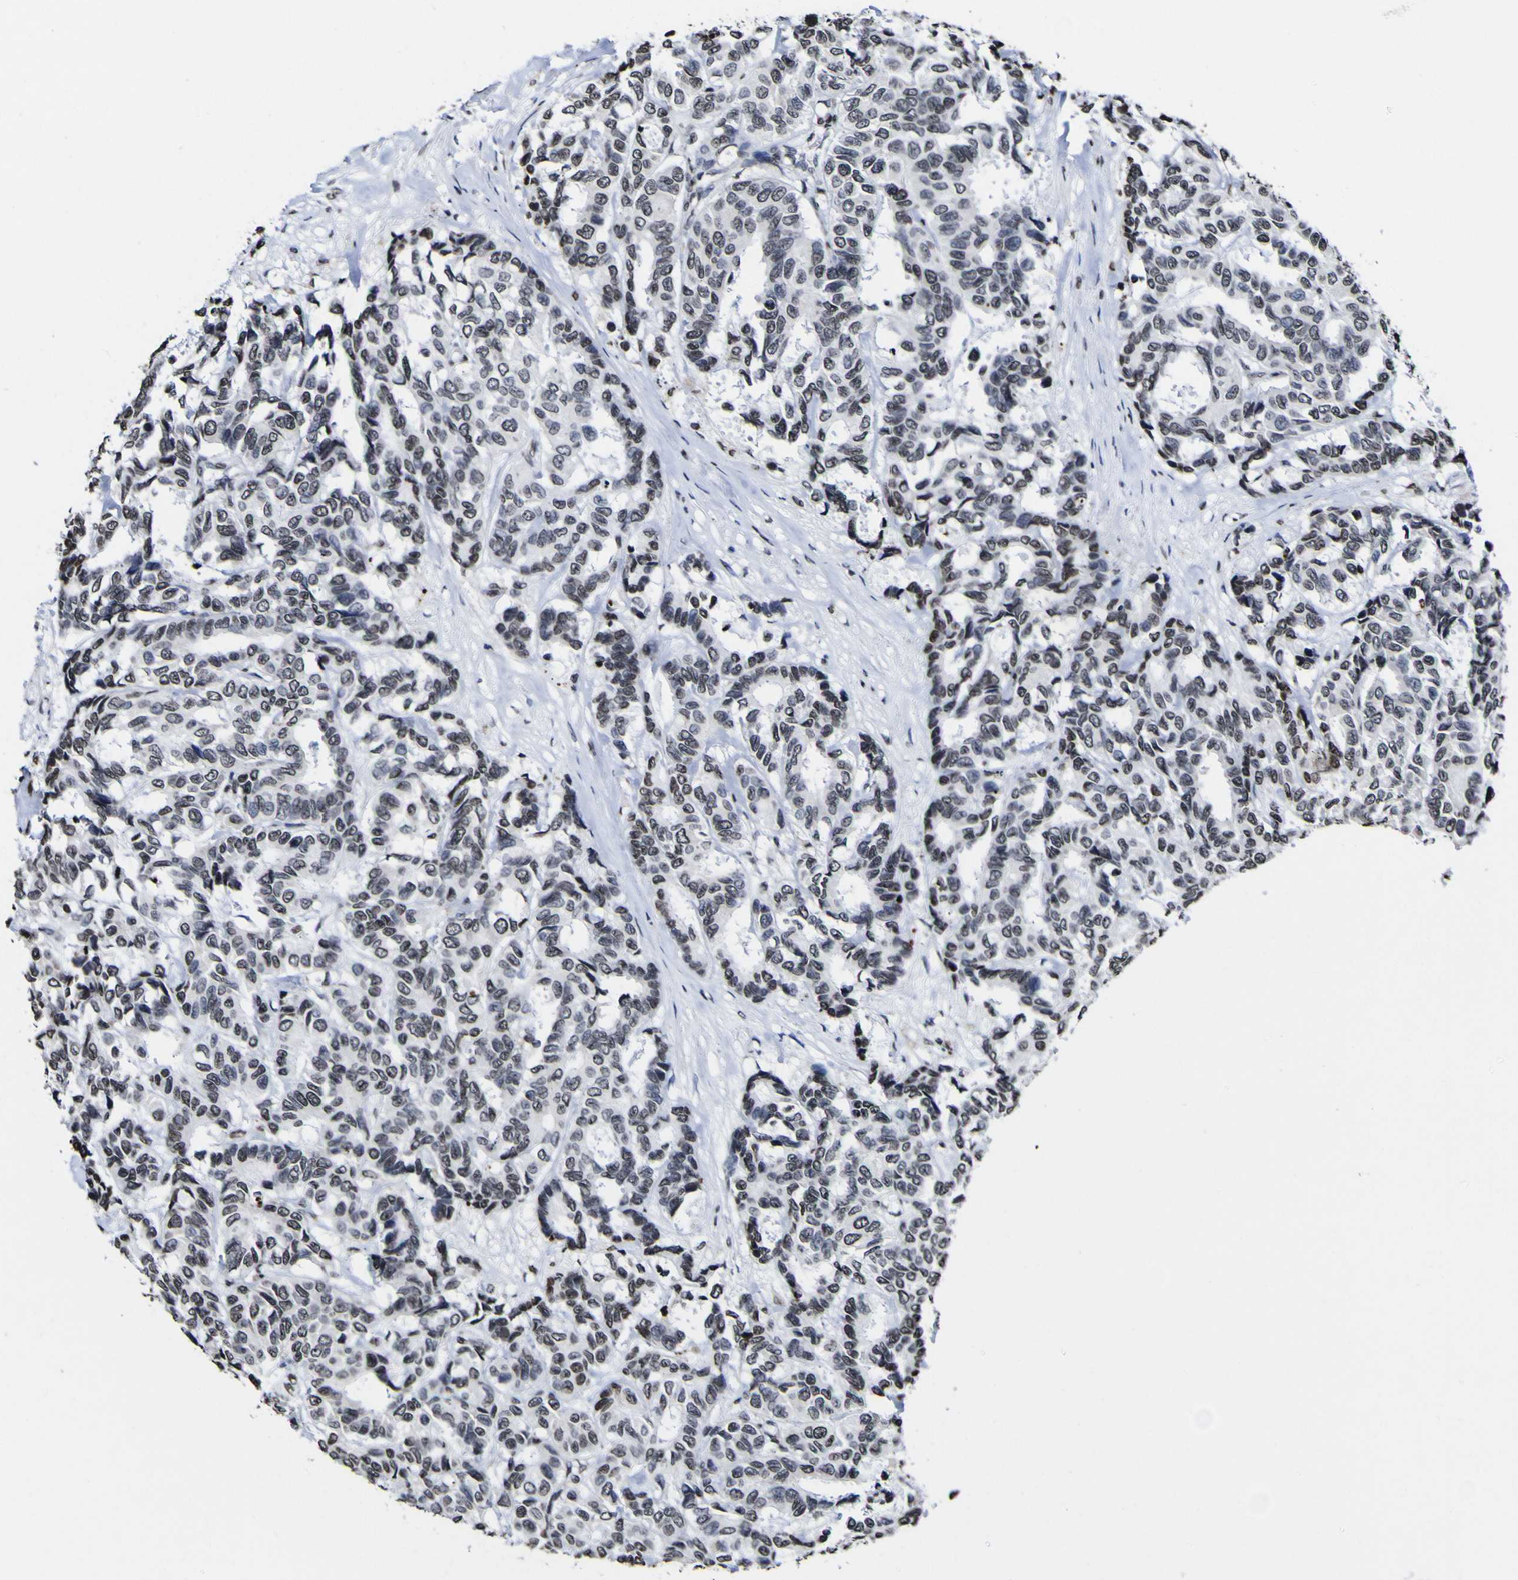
{"staining": {"intensity": "negative", "quantity": "none", "location": "none"}, "tissue": "breast cancer", "cell_type": "Tumor cells", "image_type": "cancer", "snomed": [{"axis": "morphology", "description": "Duct carcinoma"}, {"axis": "topography", "description": "Breast"}], "caption": "The immunohistochemistry histopathology image has no significant positivity in tumor cells of breast cancer (intraductal carcinoma) tissue.", "gene": "PIAS1", "patient": {"sex": "female", "age": 87}}